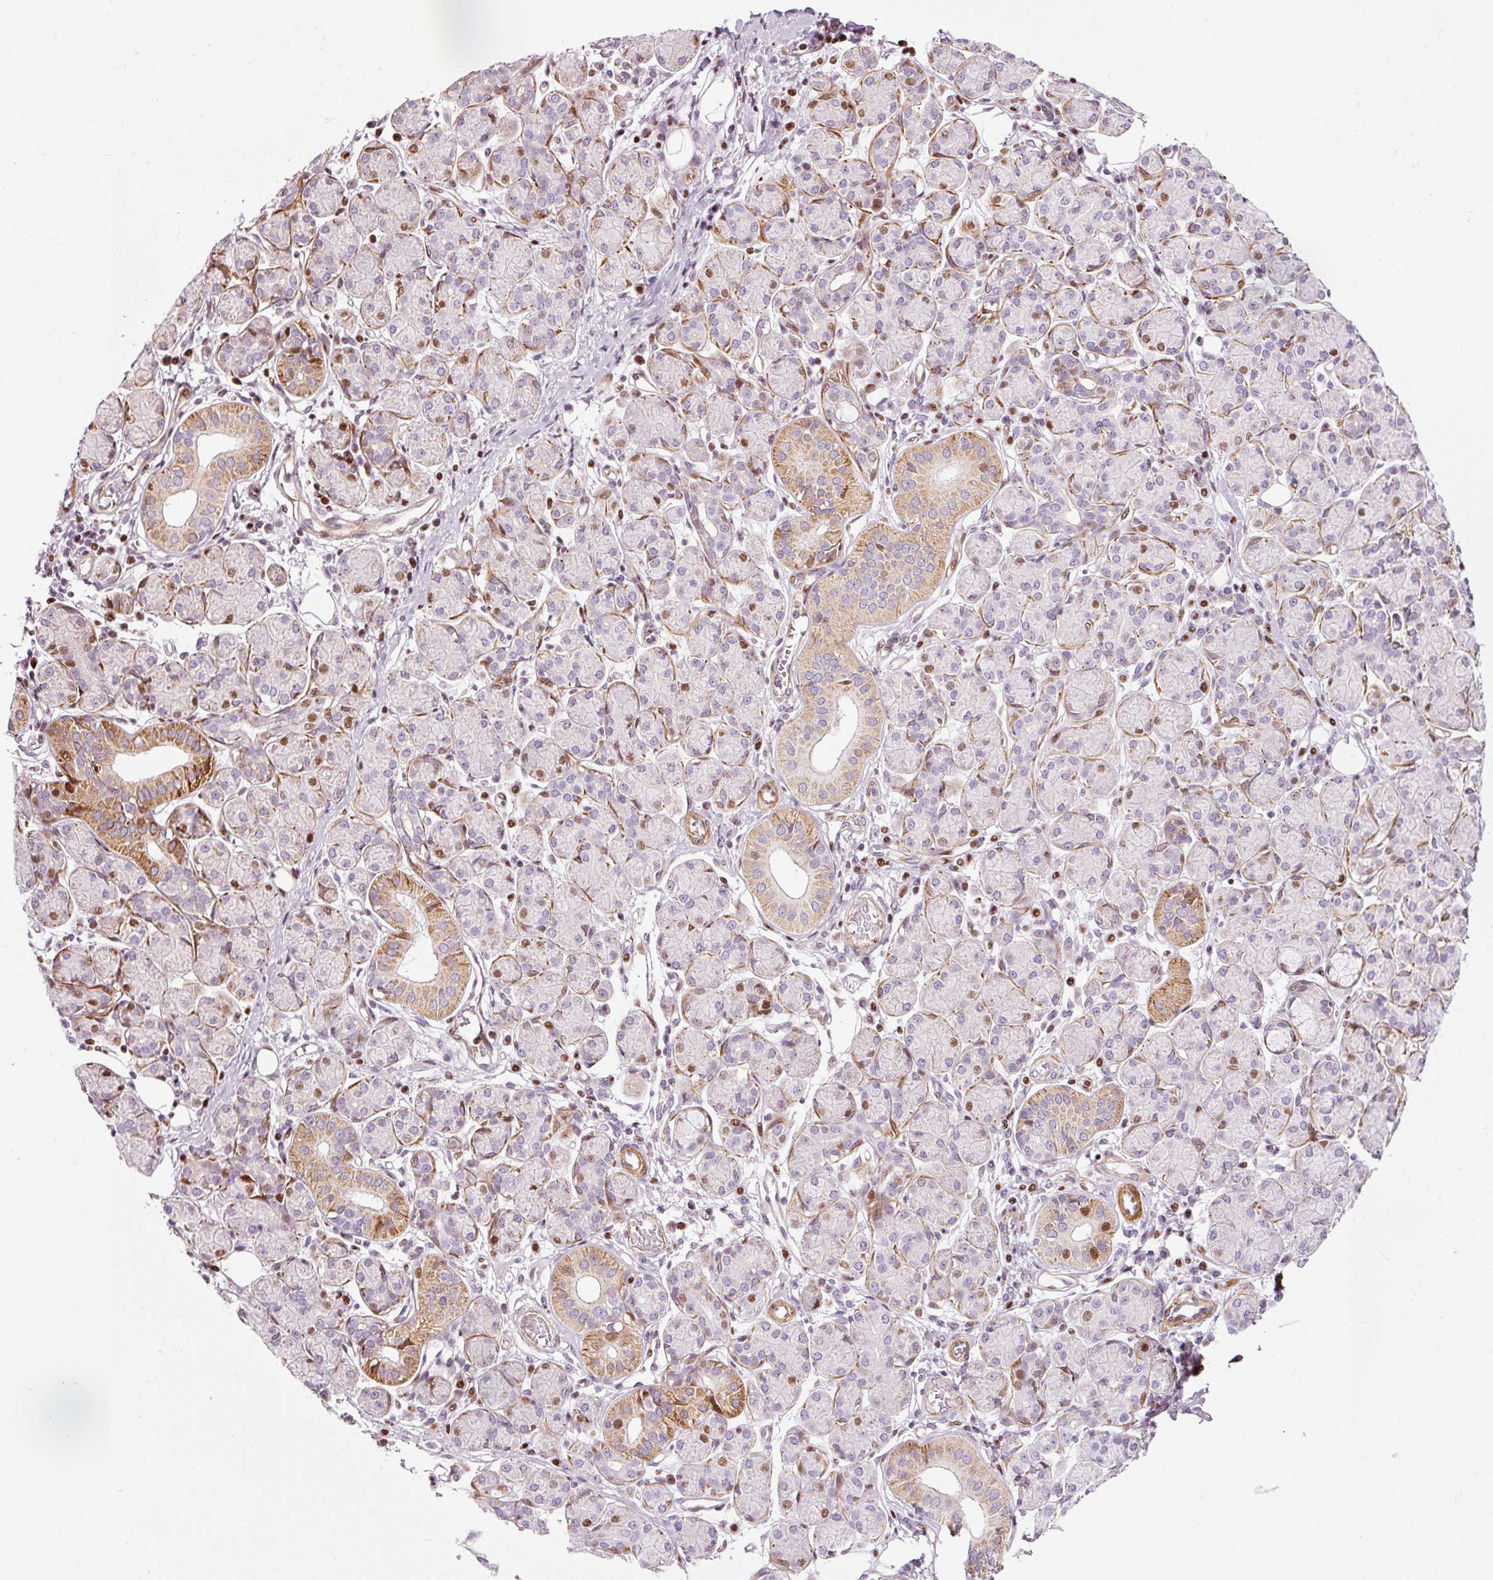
{"staining": {"intensity": "moderate", "quantity": "<25%", "location": "cytoplasmic/membranous,nuclear"}, "tissue": "salivary gland", "cell_type": "Glandular cells", "image_type": "normal", "snomed": [{"axis": "morphology", "description": "Normal tissue, NOS"}, {"axis": "morphology", "description": "Inflammation, NOS"}, {"axis": "topography", "description": "Lymph node"}, {"axis": "topography", "description": "Salivary gland"}], "caption": "This photomicrograph exhibits unremarkable salivary gland stained with immunohistochemistry (IHC) to label a protein in brown. The cytoplasmic/membranous,nuclear of glandular cells show moderate positivity for the protein. Nuclei are counter-stained blue.", "gene": "ANKRD20A1", "patient": {"sex": "male", "age": 3}}